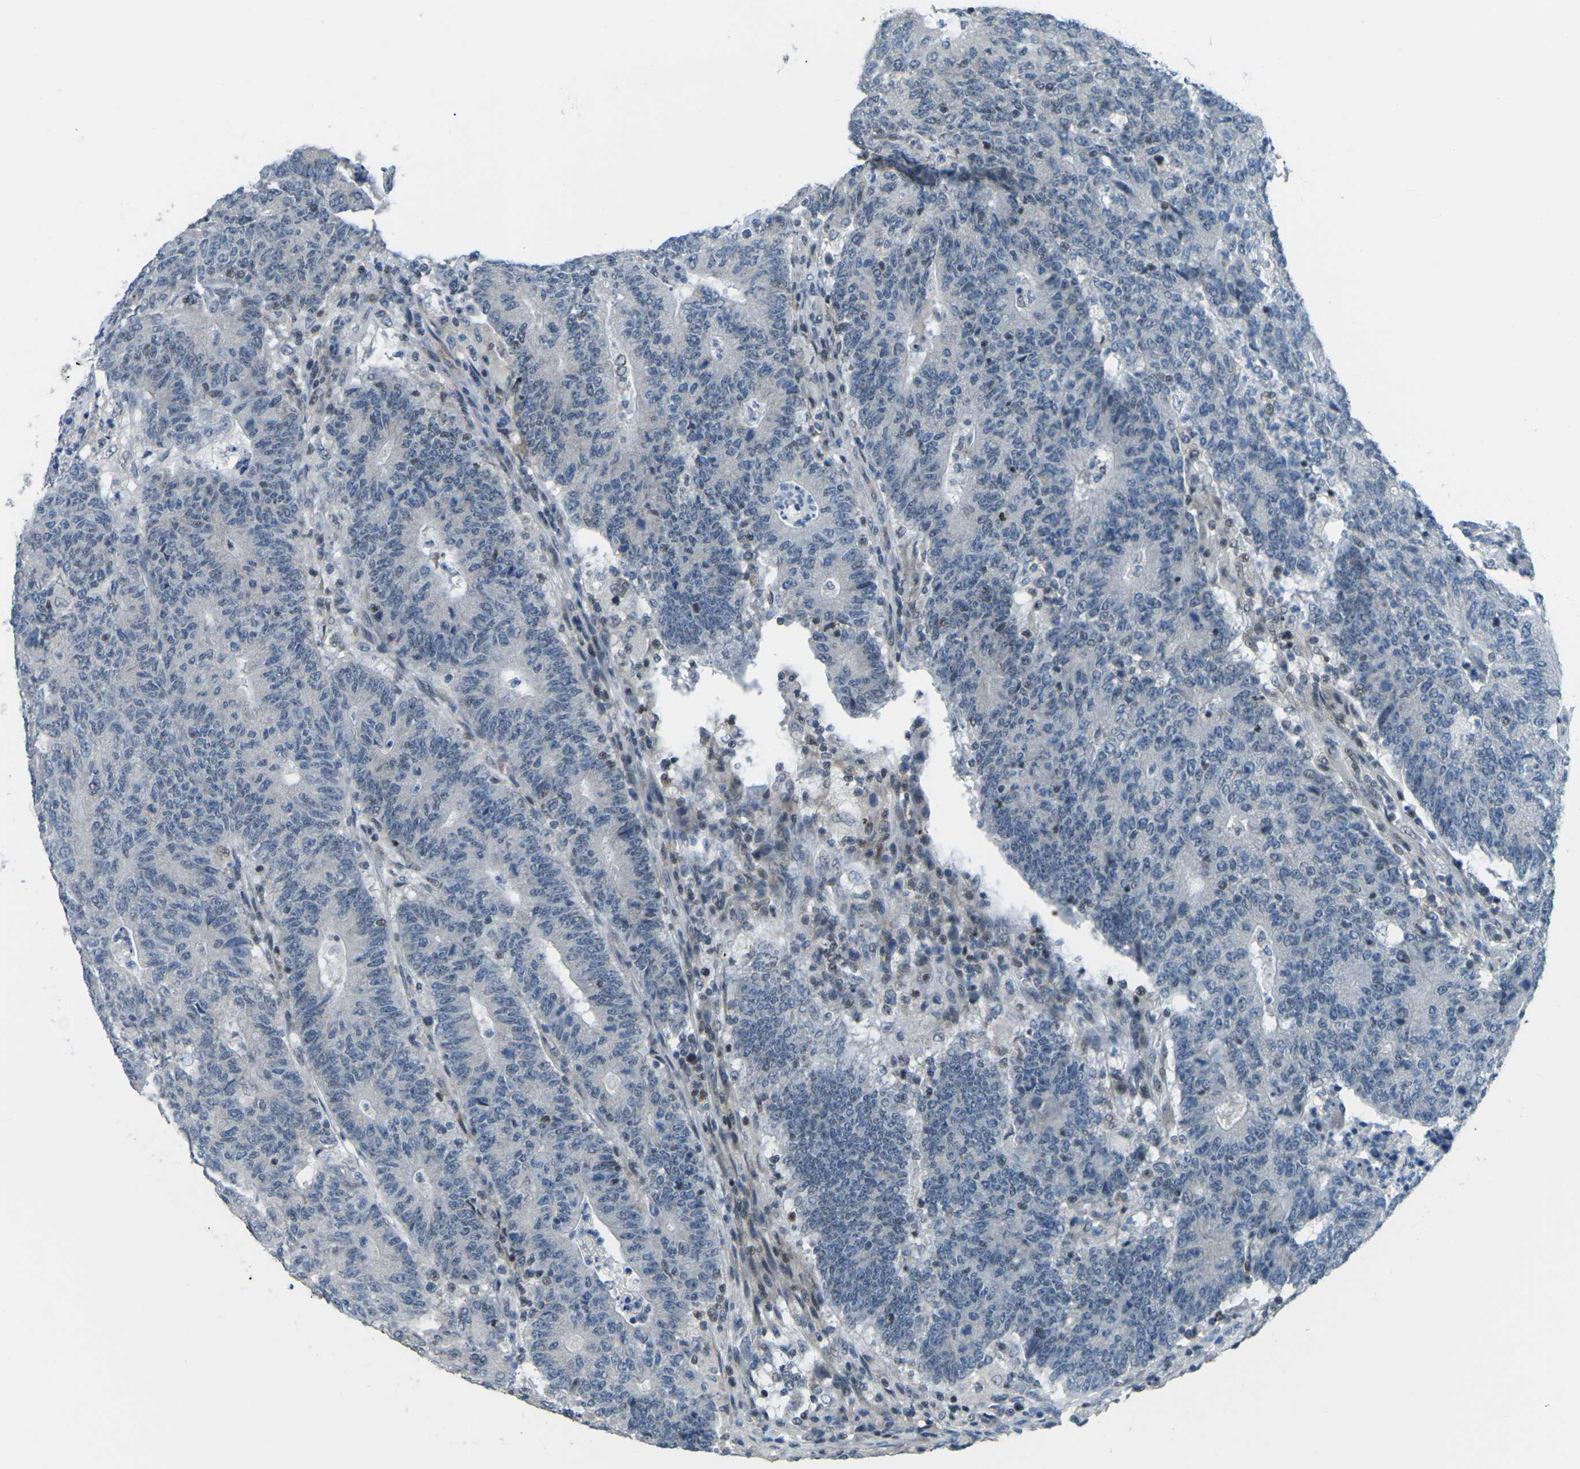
{"staining": {"intensity": "negative", "quantity": "none", "location": "none"}, "tissue": "colorectal cancer", "cell_type": "Tumor cells", "image_type": "cancer", "snomed": [{"axis": "morphology", "description": "Normal tissue, NOS"}, {"axis": "morphology", "description": "Adenocarcinoma, NOS"}, {"axis": "topography", "description": "Colon"}], "caption": "Immunohistochemical staining of human colorectal cancer (adenocarcinoma) demonstrates no significant expression in tumor cells.", "gene": "MBNL1", "patient": {"sex": "female", "age": 75}}